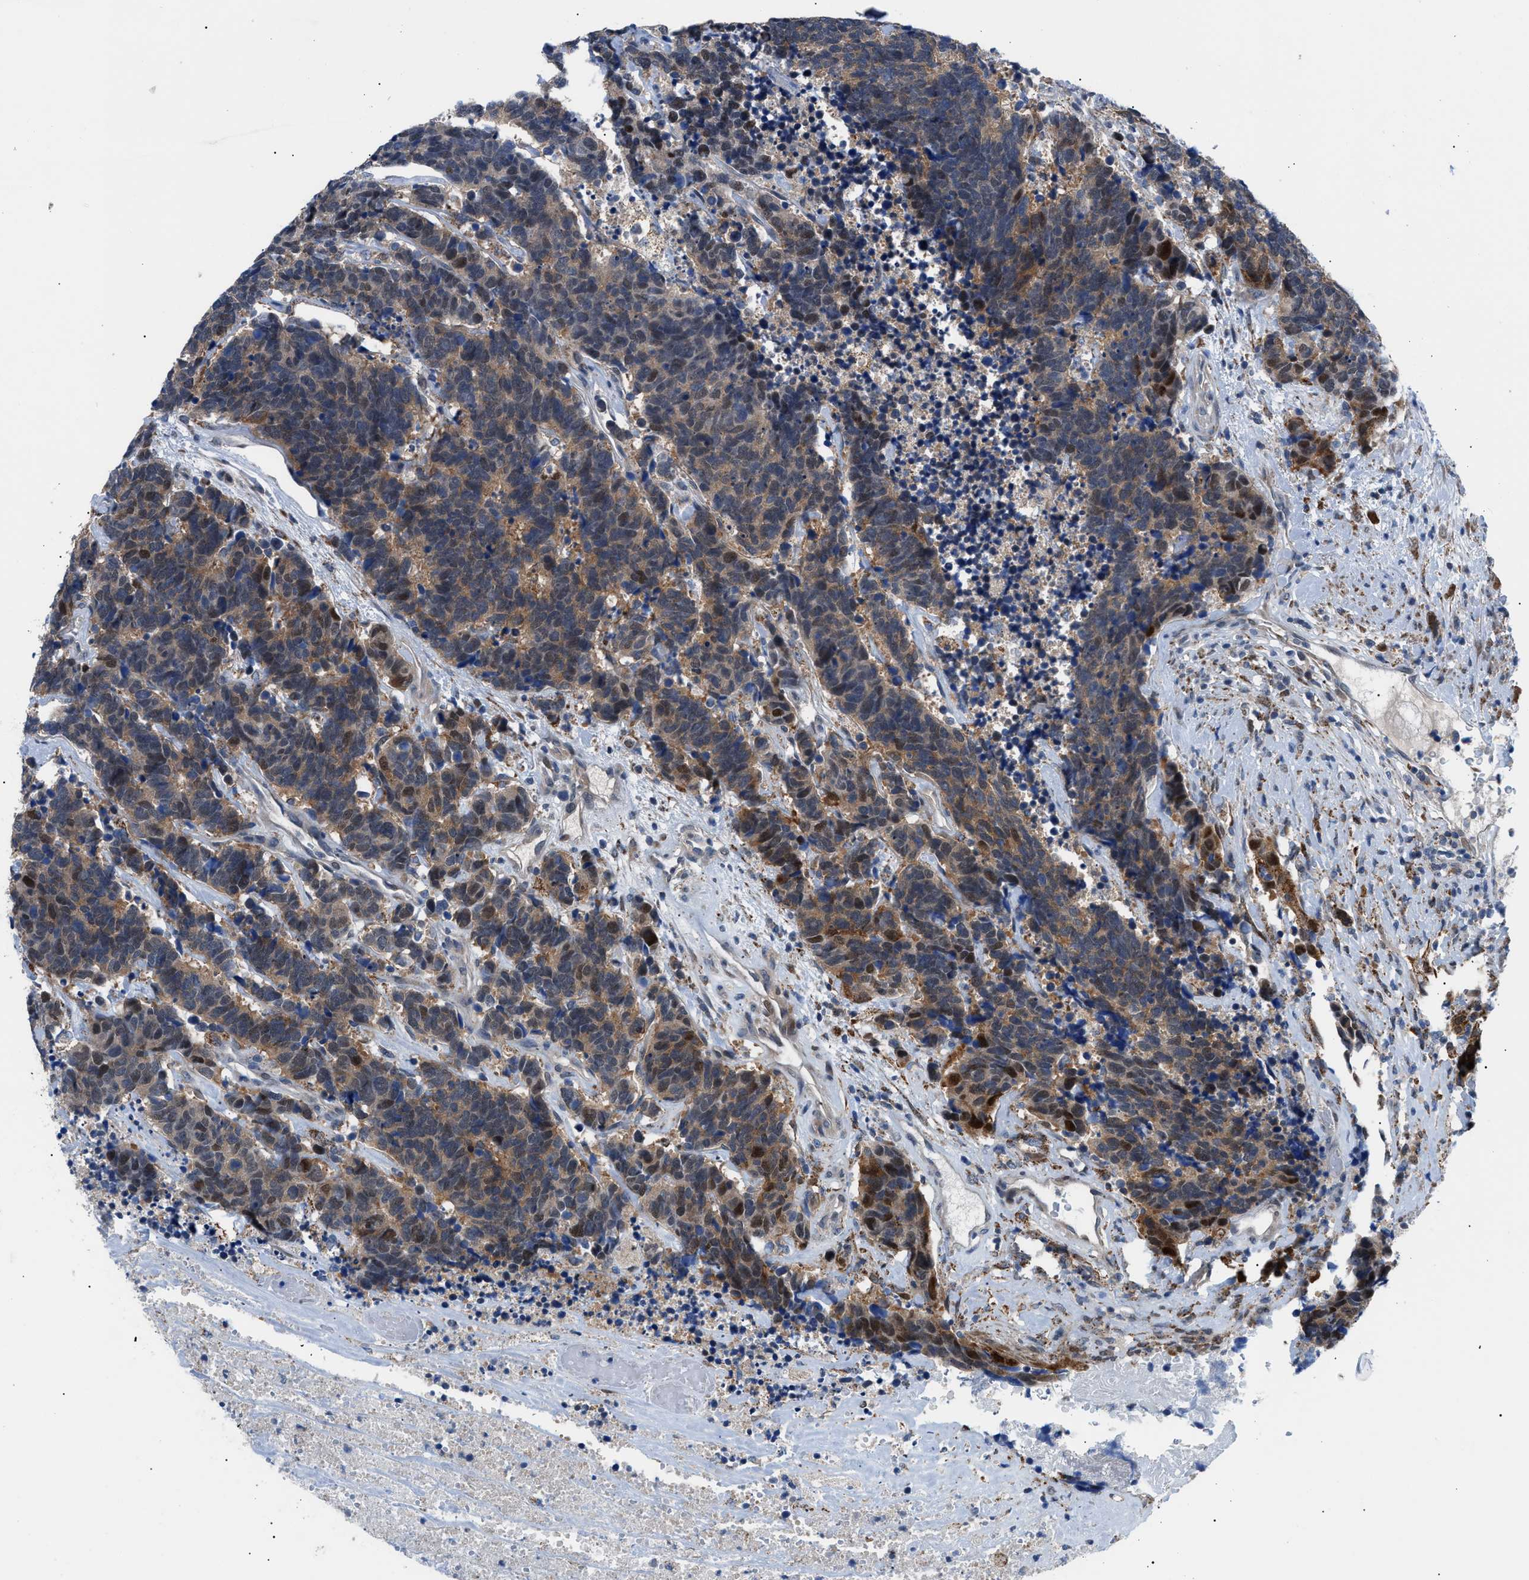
{"staining": {"intensity": "moderate", "quantity": ">75%", "location": "cytoplasmic/membranous,nuclear"}, "tissue": "carcinoid", "cell_type": "Tumor cells", "image_type": "cancer", "snomed": [{"axis": "morphology", "description": "Carcinoma, NOS"}, {"axis": "morphology", "description": "Carcinoid, malignant, NOS"}, {"axis": "topography", "description": "Urinary bladder"}], "caption": "Protein staining reveals moderate cytoplasmic/membranous and nuclear expression in about >75% of tumor cells in carcinoid.", "gene": "TMEM45B", "patient": {"sex": "male", "age": 57}}